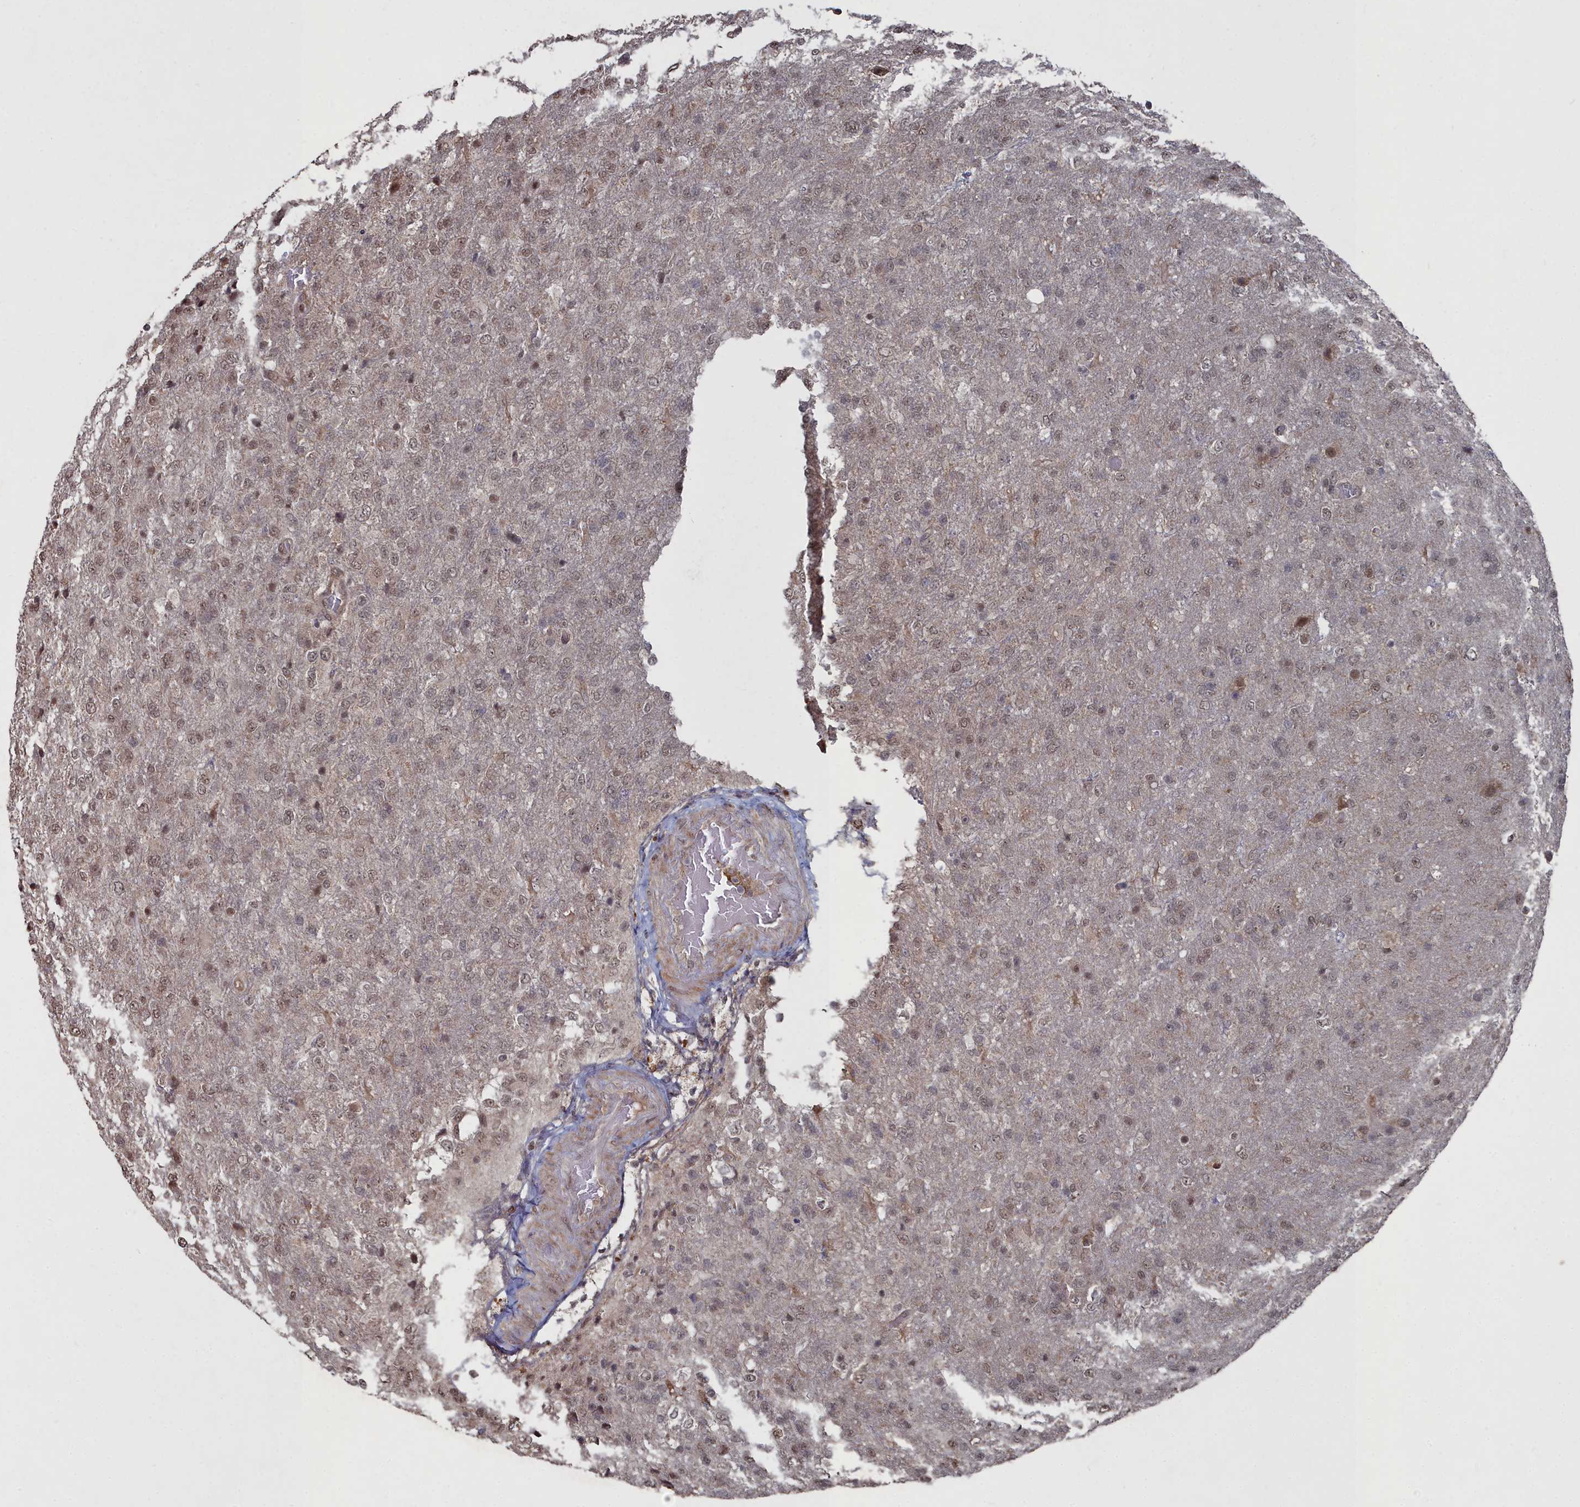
{"staining": {"intensity": "weak", "quantity": "25%-75%", "location": "nuclear"}, "tissue": "glioma", "cell_type": "Tumor cells", "image_type": "cancer", "snomed": [{"axis": "morphology", "description": "Glioma, malignant, High grade"}, {"axis": "topography", "description": "Brain"}], "caption": "Glioma stained for a protein (brown) shows weak nuclear positive positivity in approximately 25%-75% of tumor cells.", "gene": "CCNP", "patient": {"sex": "female", "age": 74}}